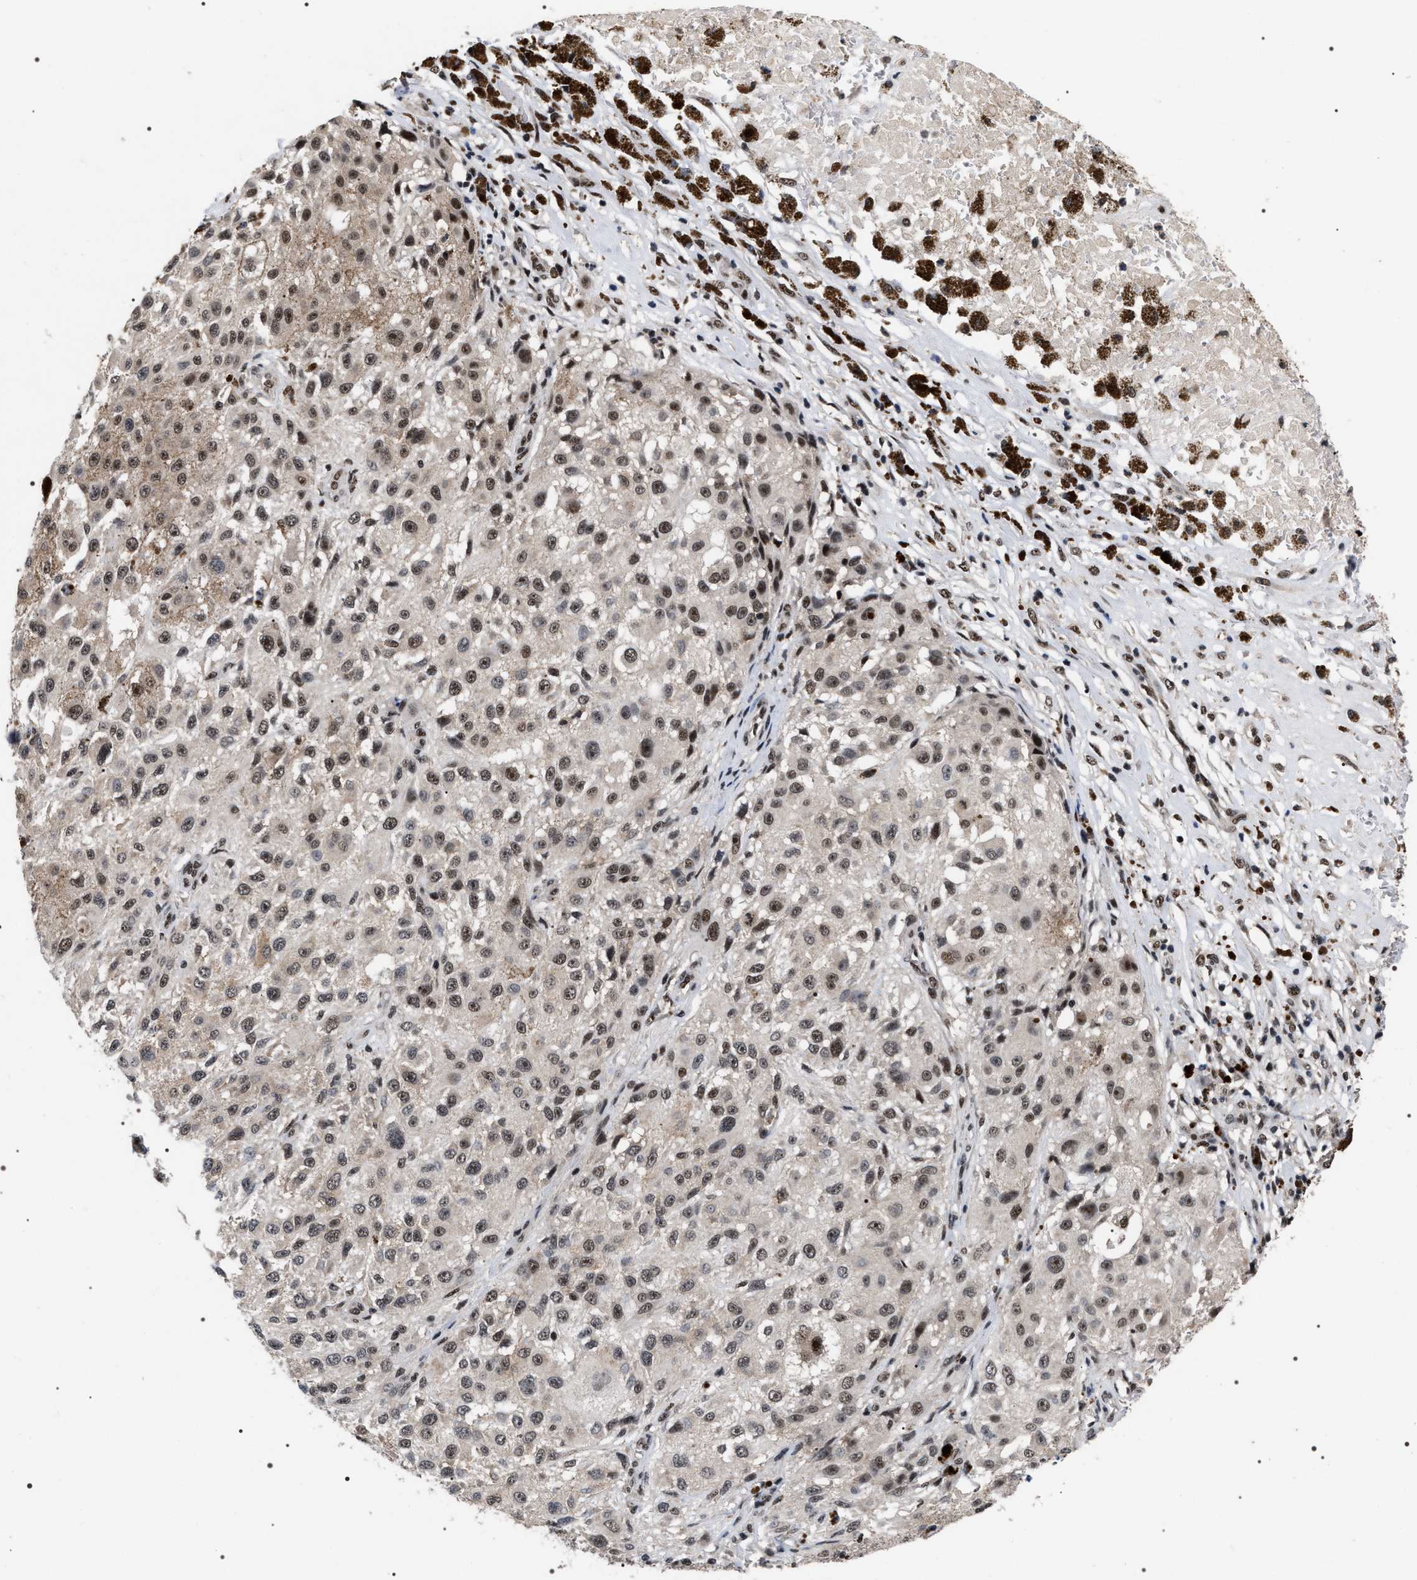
{"staining": {"intensity": "weak", "quantity": ">75%", "location": "nuclear"}, "tissue": "melanoma", "cell_type": "Tumor cells", "image_type": "cancer", "snomed": [{"axis": "morphology", "description": "Necrosis, NOS"}, {"axis": "morphology", "description": "Malignant melanoma, NOS"}, {"axis": "topography", "description": "Skin"}], "caption": "DAB immunohistochemical staining of human melanoma reveals weak nuclear protein expression in approximately >75% of tumor cells.", "gene": "RRP1B", "patient": {"sex": "female", "age": 87}}